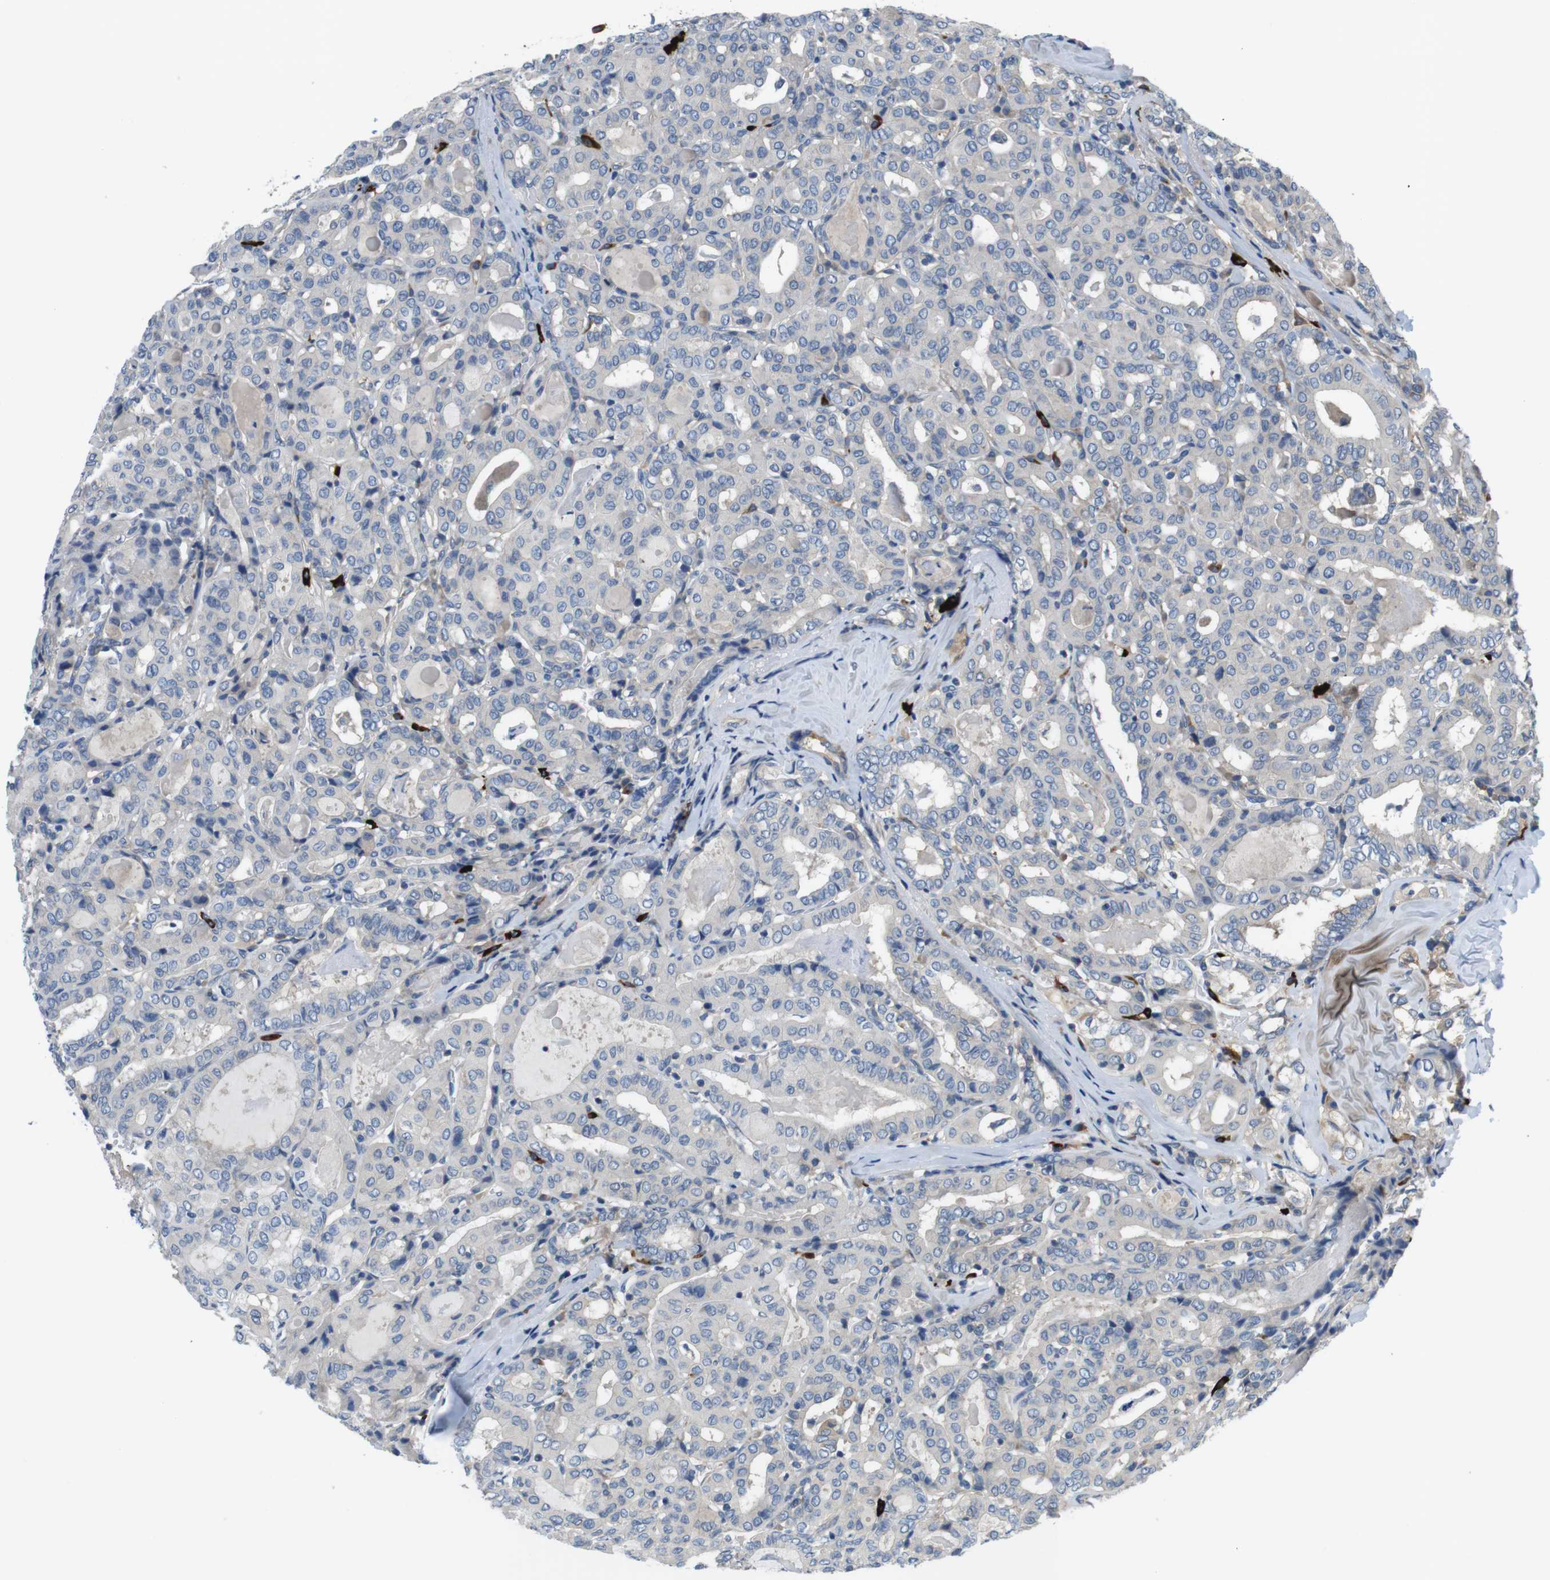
{"staining": {"intensity": "negative", "quantity": "none", "location": "none"}, "tissue": "thyroid cancer", "cell_type": "Tumor cells", "image_type": "cancer", "snomed": [{"axis": "morphology", "description": "Papillary adenocarcinoma, NOS"}, {"axis": "topography", "description": "Thyroid gland"}], "caption": "The photomicrograph shows no significant positivity in tumor cells of thyroid cancer. The staining was performed using DAB to visualize the protein expression in brown, while the nuclei were stained in blue with hematoxylin (Magnification: 20x).", "gene": "DCLK1", "patient": {"sex": "female", "age": 42}}